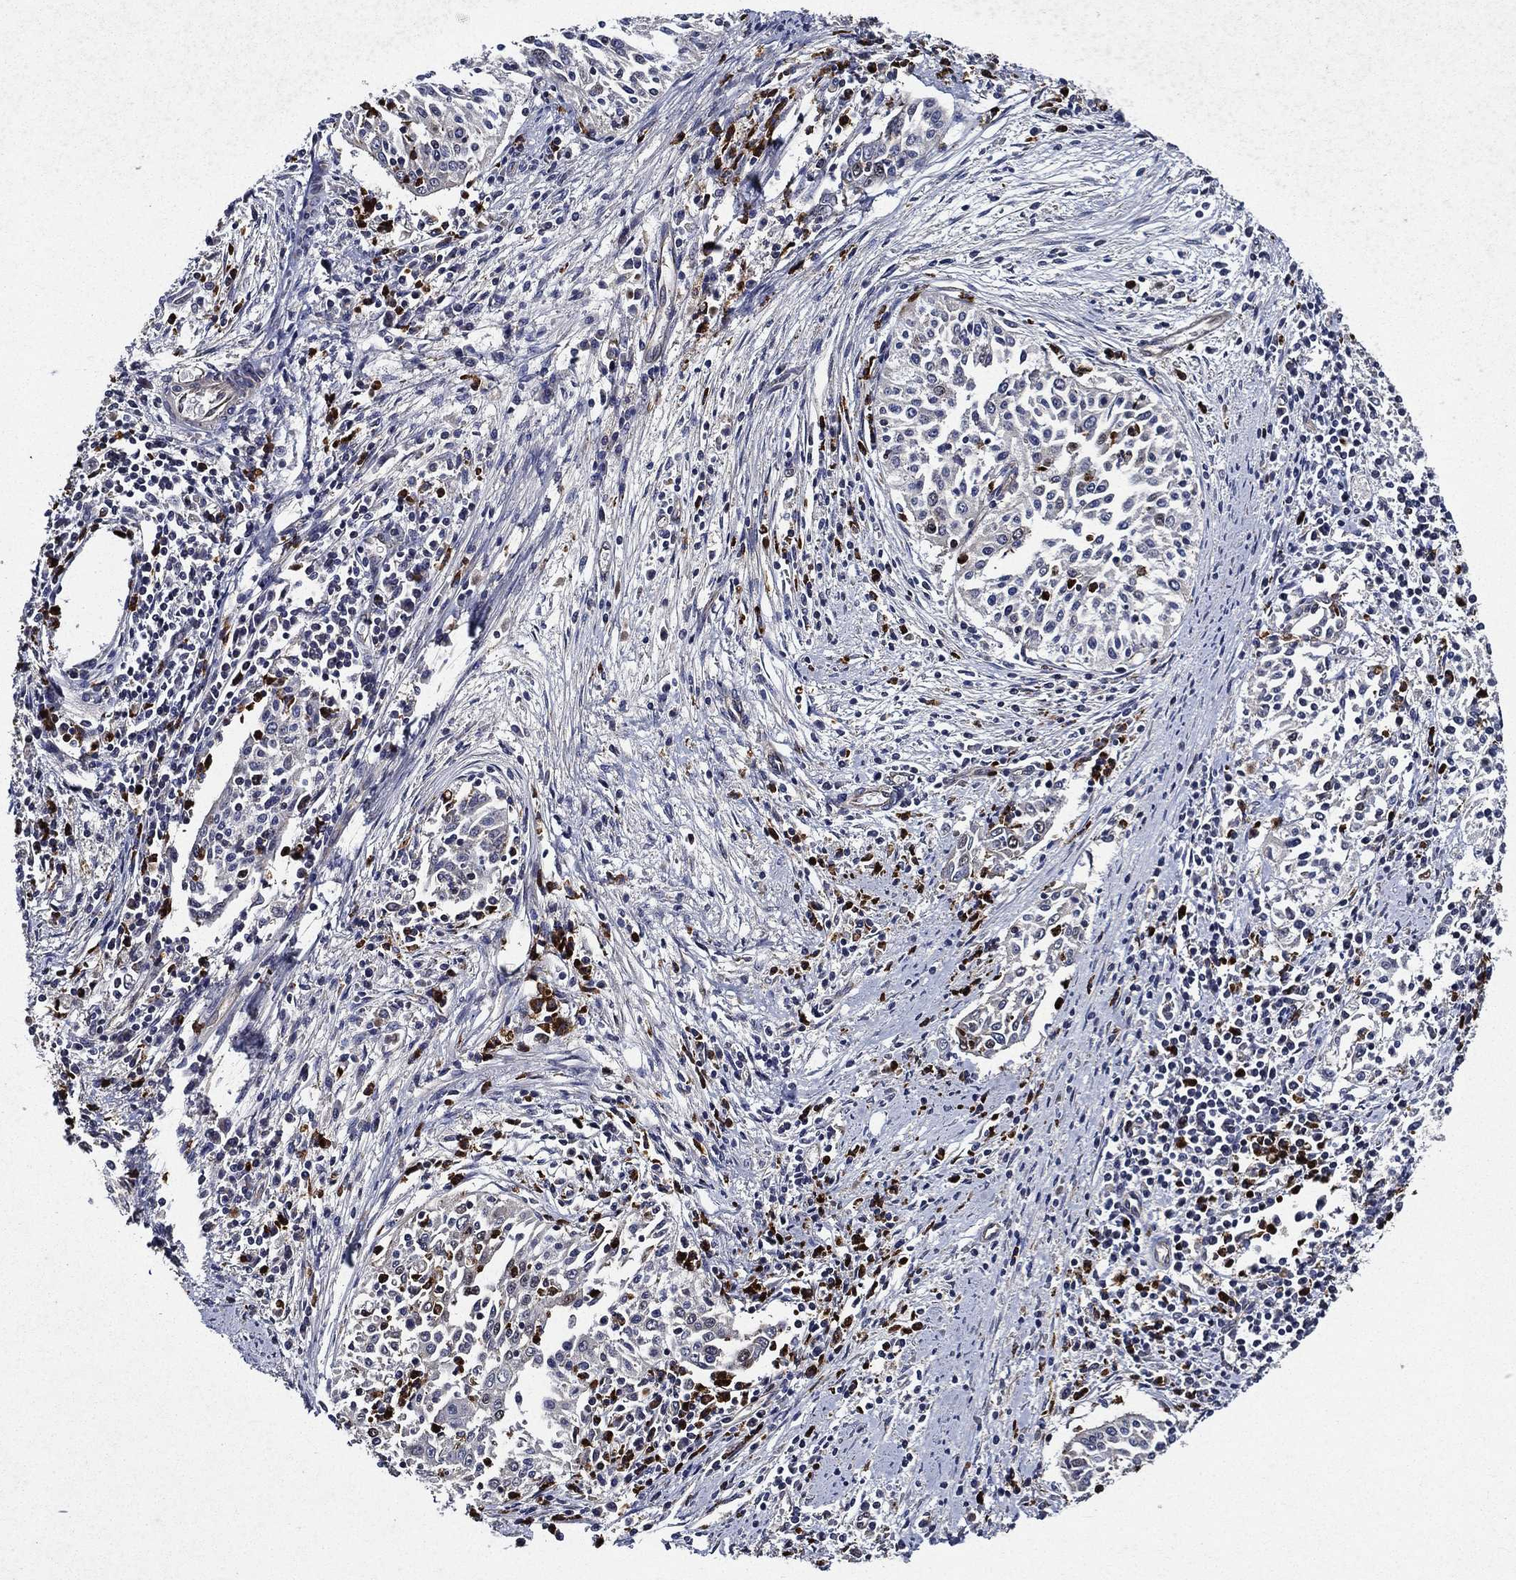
{"staining": {"intensity": "negative", "quantity": "none", "location": "none"}, "tissue": "cervical cancer", "cell_type": "Tumor cells", "image_type": "cancer", "snomed": [{"axis": "morphology", "description": "Squamous cell carcinoma, NOS"}, {"axis": "topography", "description": "Cervix"}], "caption": "This is an immunohistochemistry (IHC) histopathology image of human cervical cancer (squamous cell carcinoma). There is no expression in tumor cells.", "gene": "KIF20B", "patient": {"sex": "female", "age": 41}}